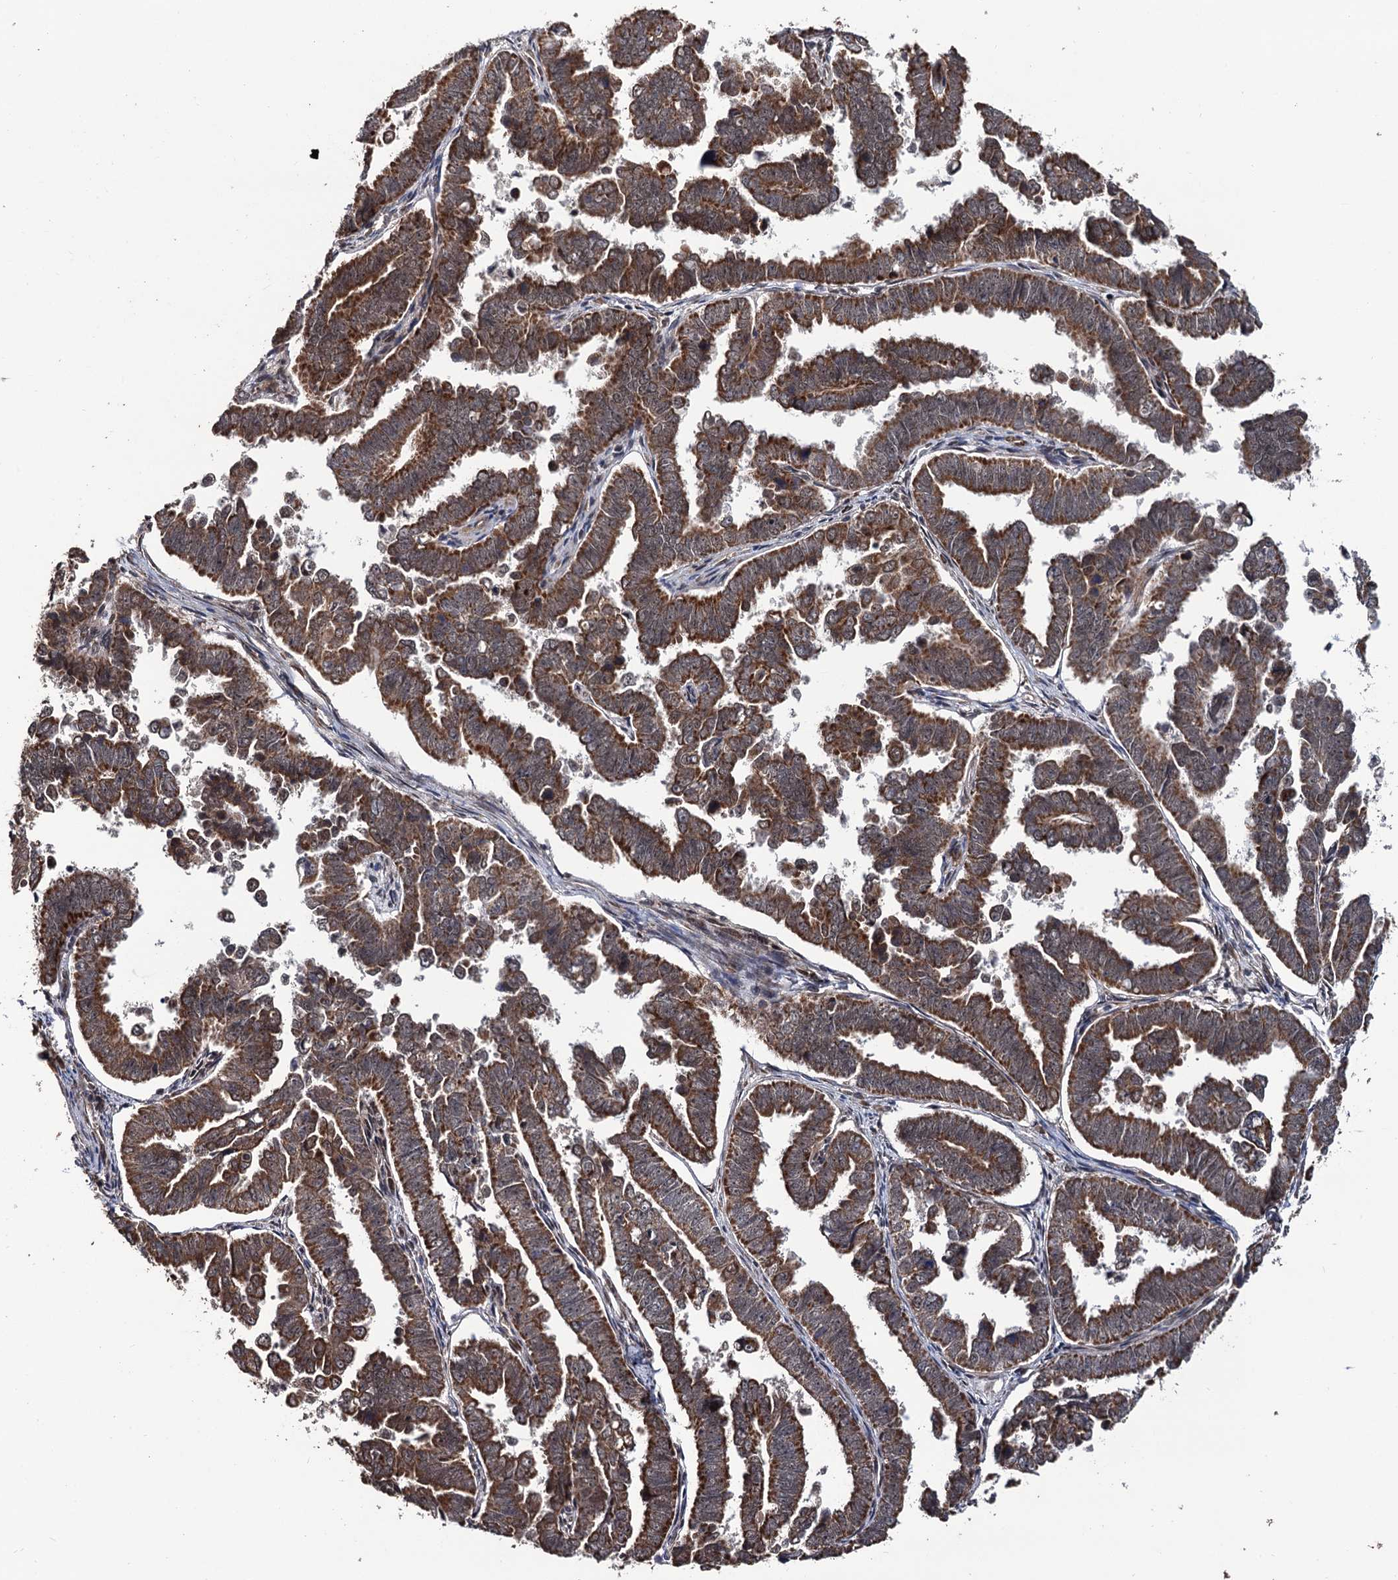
{"staining": {"intensity": "moderate", "quantity": ">75%", "location": "cytoplasmic/membranous"}, "tissue": "endometrial cancer", "cell_type": "Tumor cells", "image_type": "cancer", "snomed": [{"axis": "morphology", "description": "Adenocarcinoma, NOS"}, {"axis": "topography", "description": "Endometrium"}], "caption": "Protein analysis of endometrial cancer tissue shows moderate cytoplasmic/membranous expression in approximately >75% of tumor cells.", "gene": "LRRC63", "patient": {"sex": "female", "age": 75}}